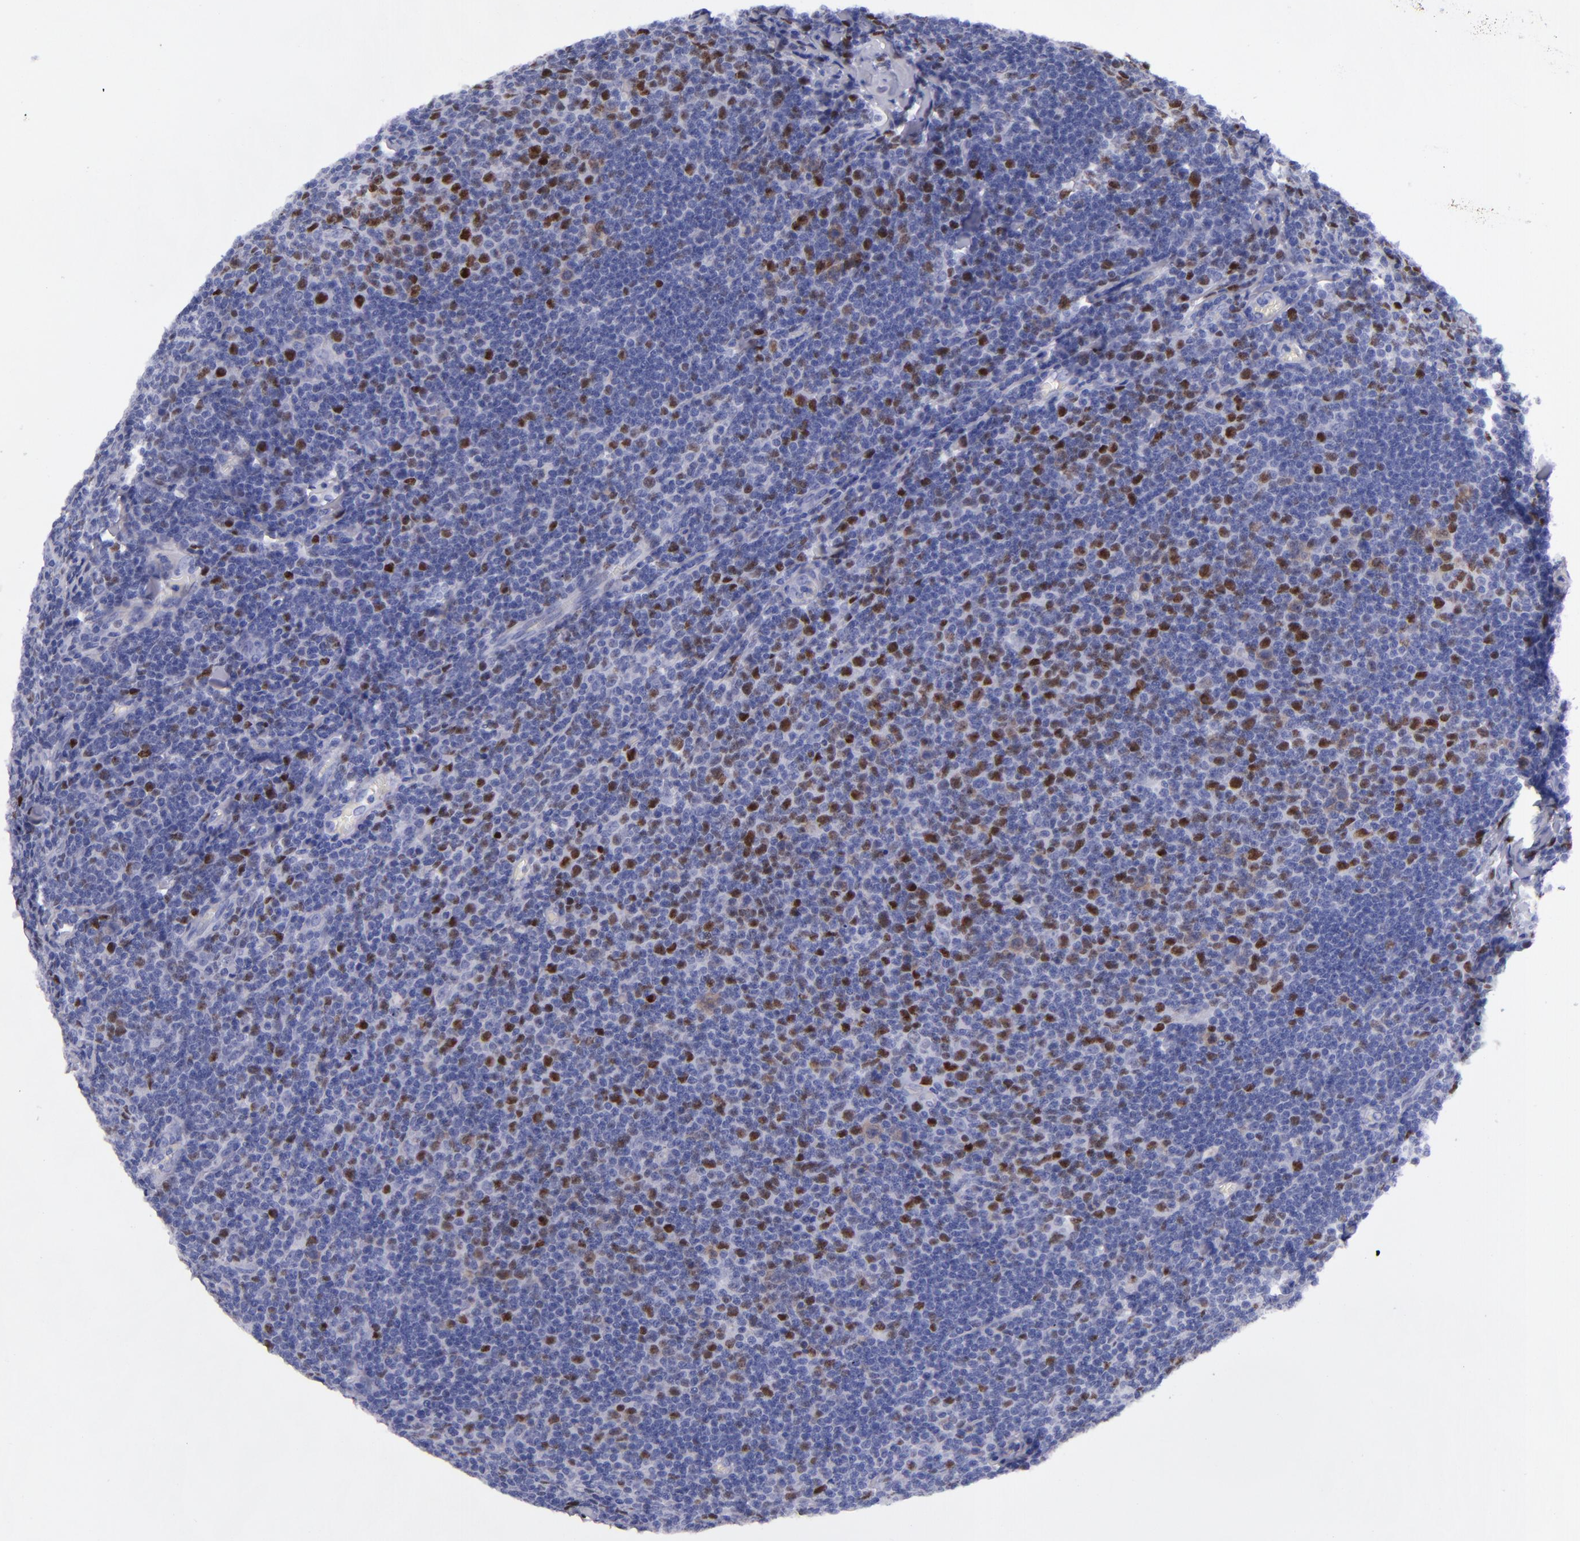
{"staining": {"intensity": "strong", "quantity": "<25%", "location": "nuclear"}, "tissue": "lymphoma", "cell_type": "Tumor cells", "image_type": "cancer", "snomed": [{"axis": "morphology", "description": "Malignant lymphoma, non-Hodgkin's type, Low grade"}, {"axis": "topography", "description": "Lymph node"}], "caption": "This micrograph shows immunohistochemistry (IHC) staining of malignant lymphoma, non-Hodgkin's type (low-grade), with medium strong nuclear positivity in about <25% of tumor cells.", "gene": "MCM7", "patient": {"sex": "male", "age": 74}}